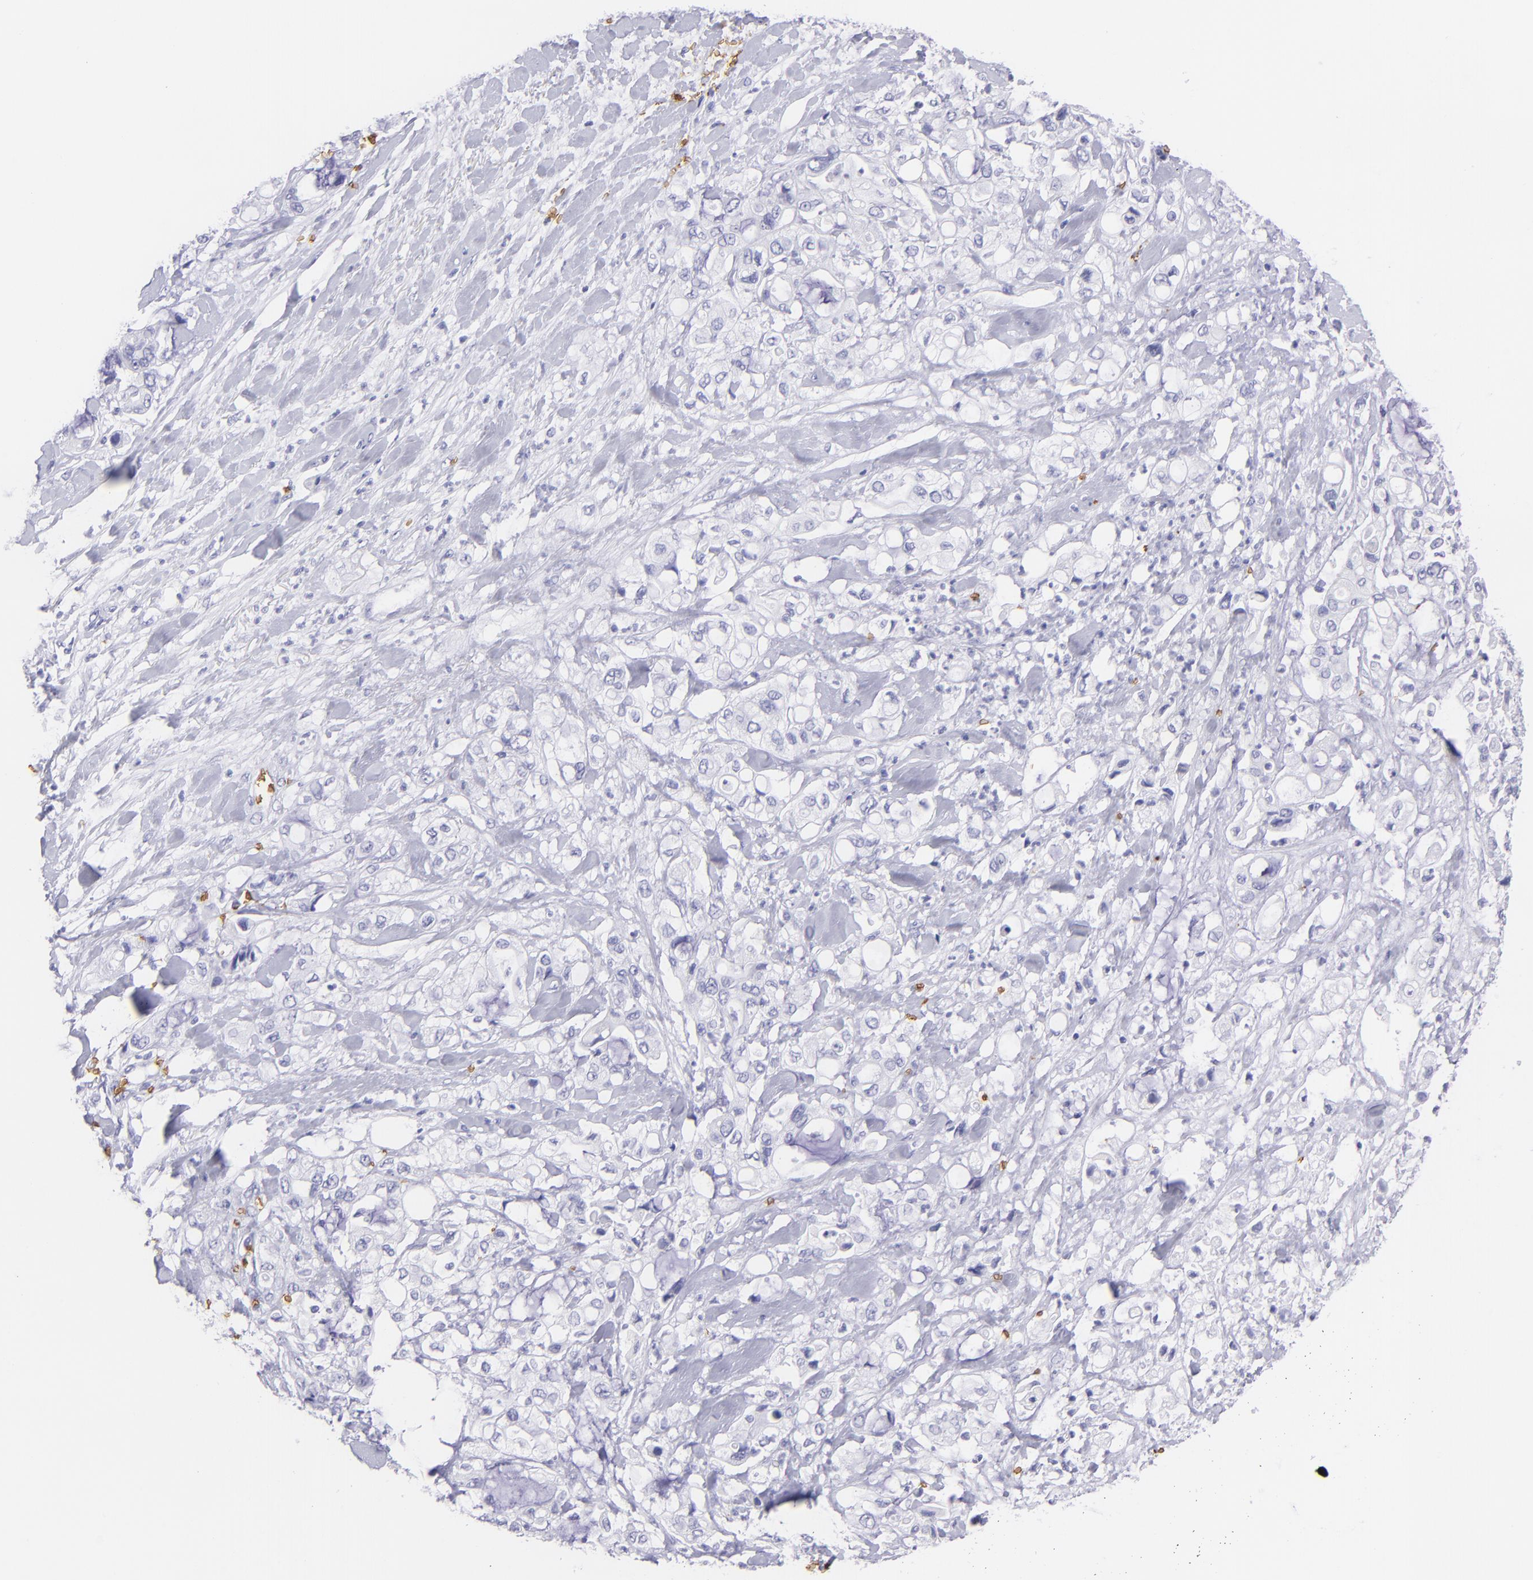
{"staining": {"intensity": "negative", "quantity": "none", "location": "none"}, "tissue": "pancreatic cancer", "cell_type": "Tumor cells", "image_type": "cancer", "snomed": [{"axis": "morphology", "description": "Adenocarcinoma, NOS"}, {"axis": "topography", "description": "Pancreas"}], "caption": "This is an immunohistochemistry image of adenocarcinoma (pancreatic). There is no expression in tumor cells.", "gene": "GYPA", "patient": {"sex": "male", "age": 70}}